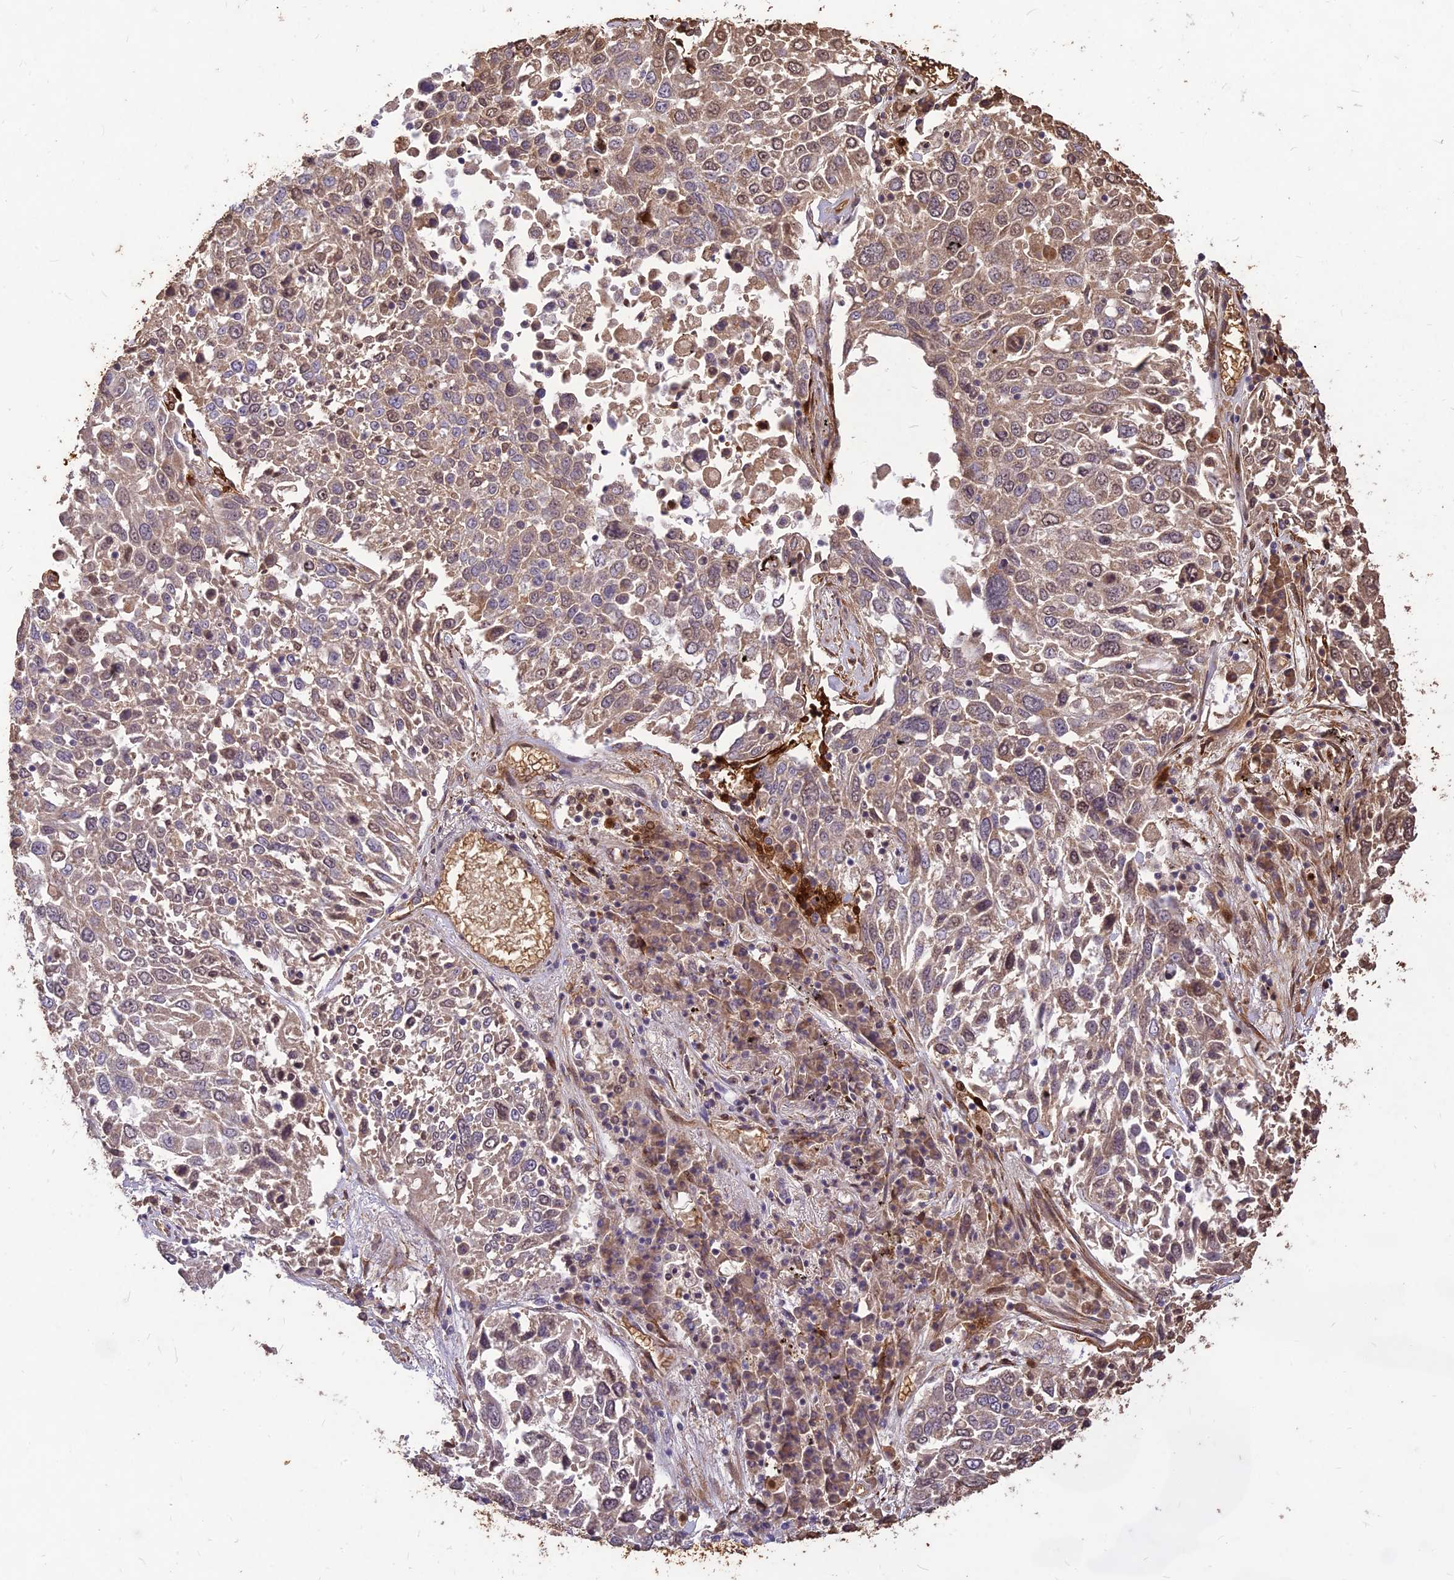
{"staining": {"intensity": "weak", "quantity": ">75%", "location": "cytoplasmic/membranous"}, "tissue": "lung cancer", "cell_type": "Tumor cells", "image_type": "cancer", "snomed": [{"axis": "morphology", "description": "Squamous cell carcinoma, NOS"}, {"axis": "topography", "description": "Lung"}], "caption": "Weak cytoplasmic/membranous protein expression is seen in approximately >75% of tumor cells in squamous cell carcinoma (lung).", "gene": "PPP1R11", "patient": {"sex": "male", "age": 65}}